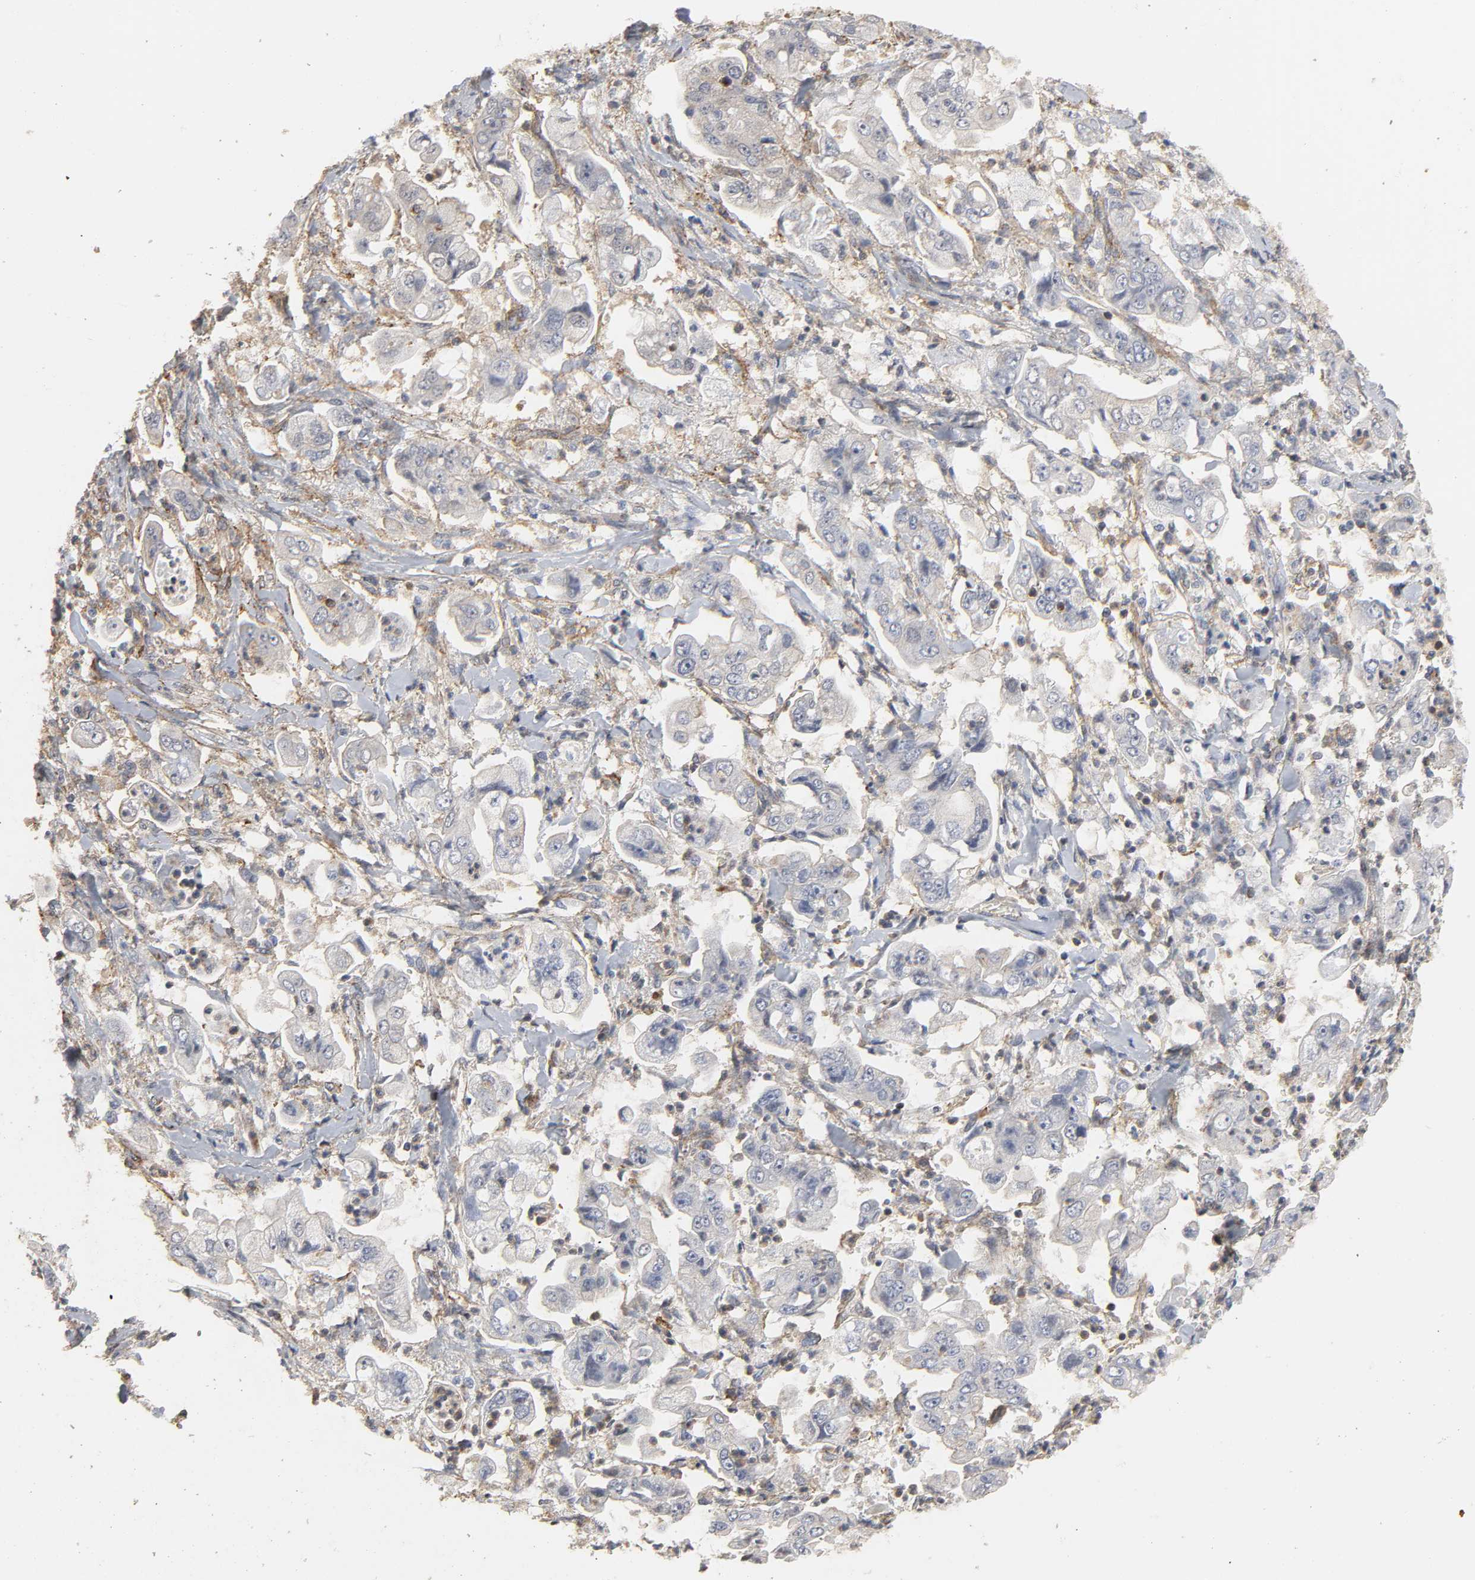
{"staining": {"intensity": "moderate", "quantity": "<25%", "location": "cytoplasmic/membranous"}, "tissue": "stomach cancer", "cell_type": "Tumor cells", "image_type": "cancer", "snomed": [{"axis": "morphology", "description": "Adenocarcinoma, NOS"}, {"axis": "topography", "description": "Stomach"}], "caption": "Immunohistochemical staining of stomach adenocarcinoma displays low levels of moderate cytoplasmic/membranous protein positivity in about <25% of tumor cells.", "gene": "SH3GLB1", "patient": {"sex": "male", "age": 62}}